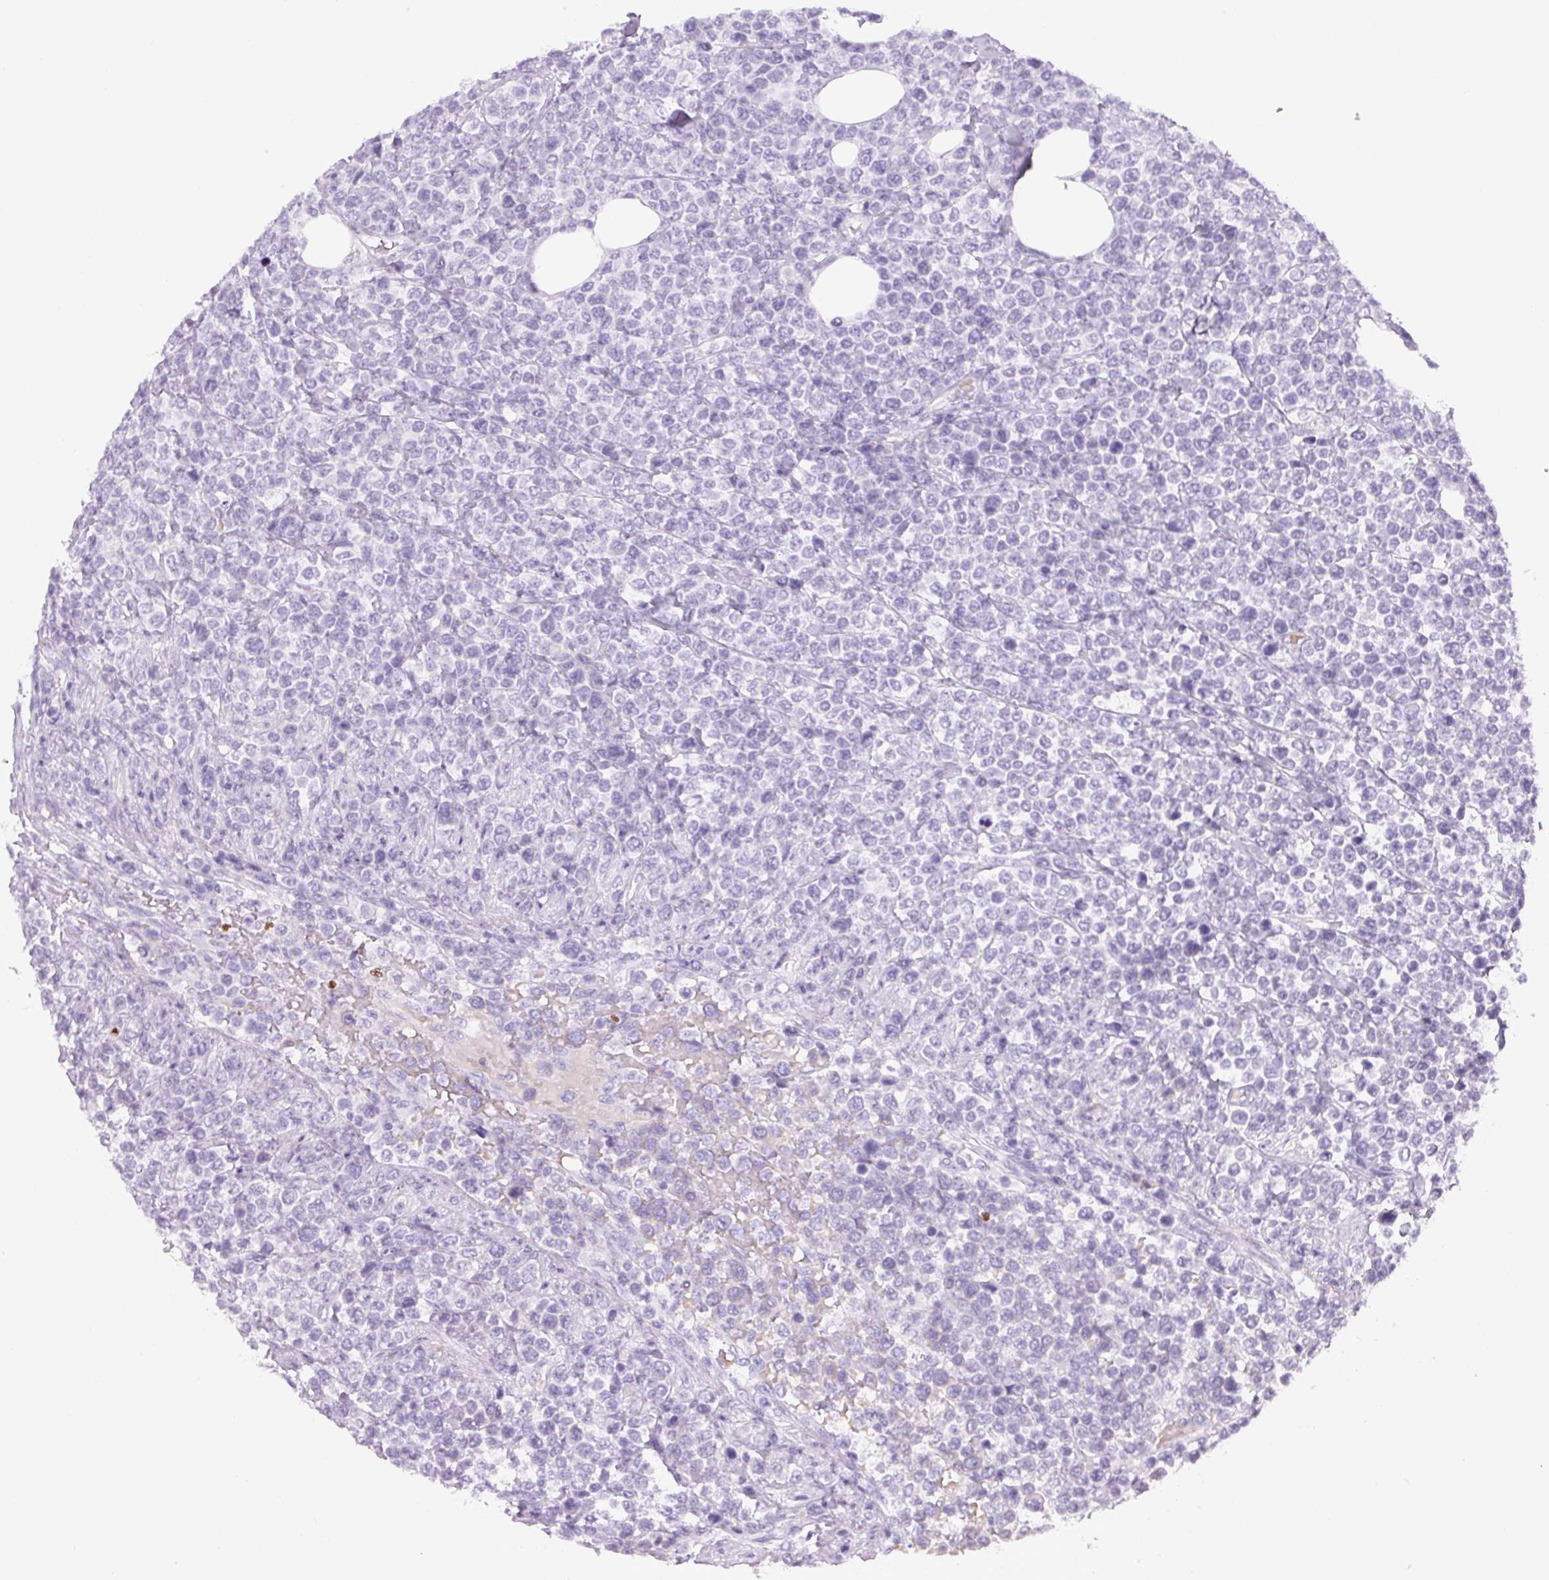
{"staining": {"intensity": "negative", "quantity": "none", "location": "none"}, "tissue": "lymphoma", "cell_type": "Tumor cells", "image_type": "cancer", "snomed": [{"axis": "morphology", "description": "Malignant lymphoma, non-Hodgkin's type, High grade"}, {"axis": "topography", "description": "Soft tissue"}], "caption": "Tumor cells are negative for brown protein staining in malignant lymphoma, non-Hodgkin's type (high-grade).", "gene": "PADI4", "patient": {"sex": "female", "age": 56}}